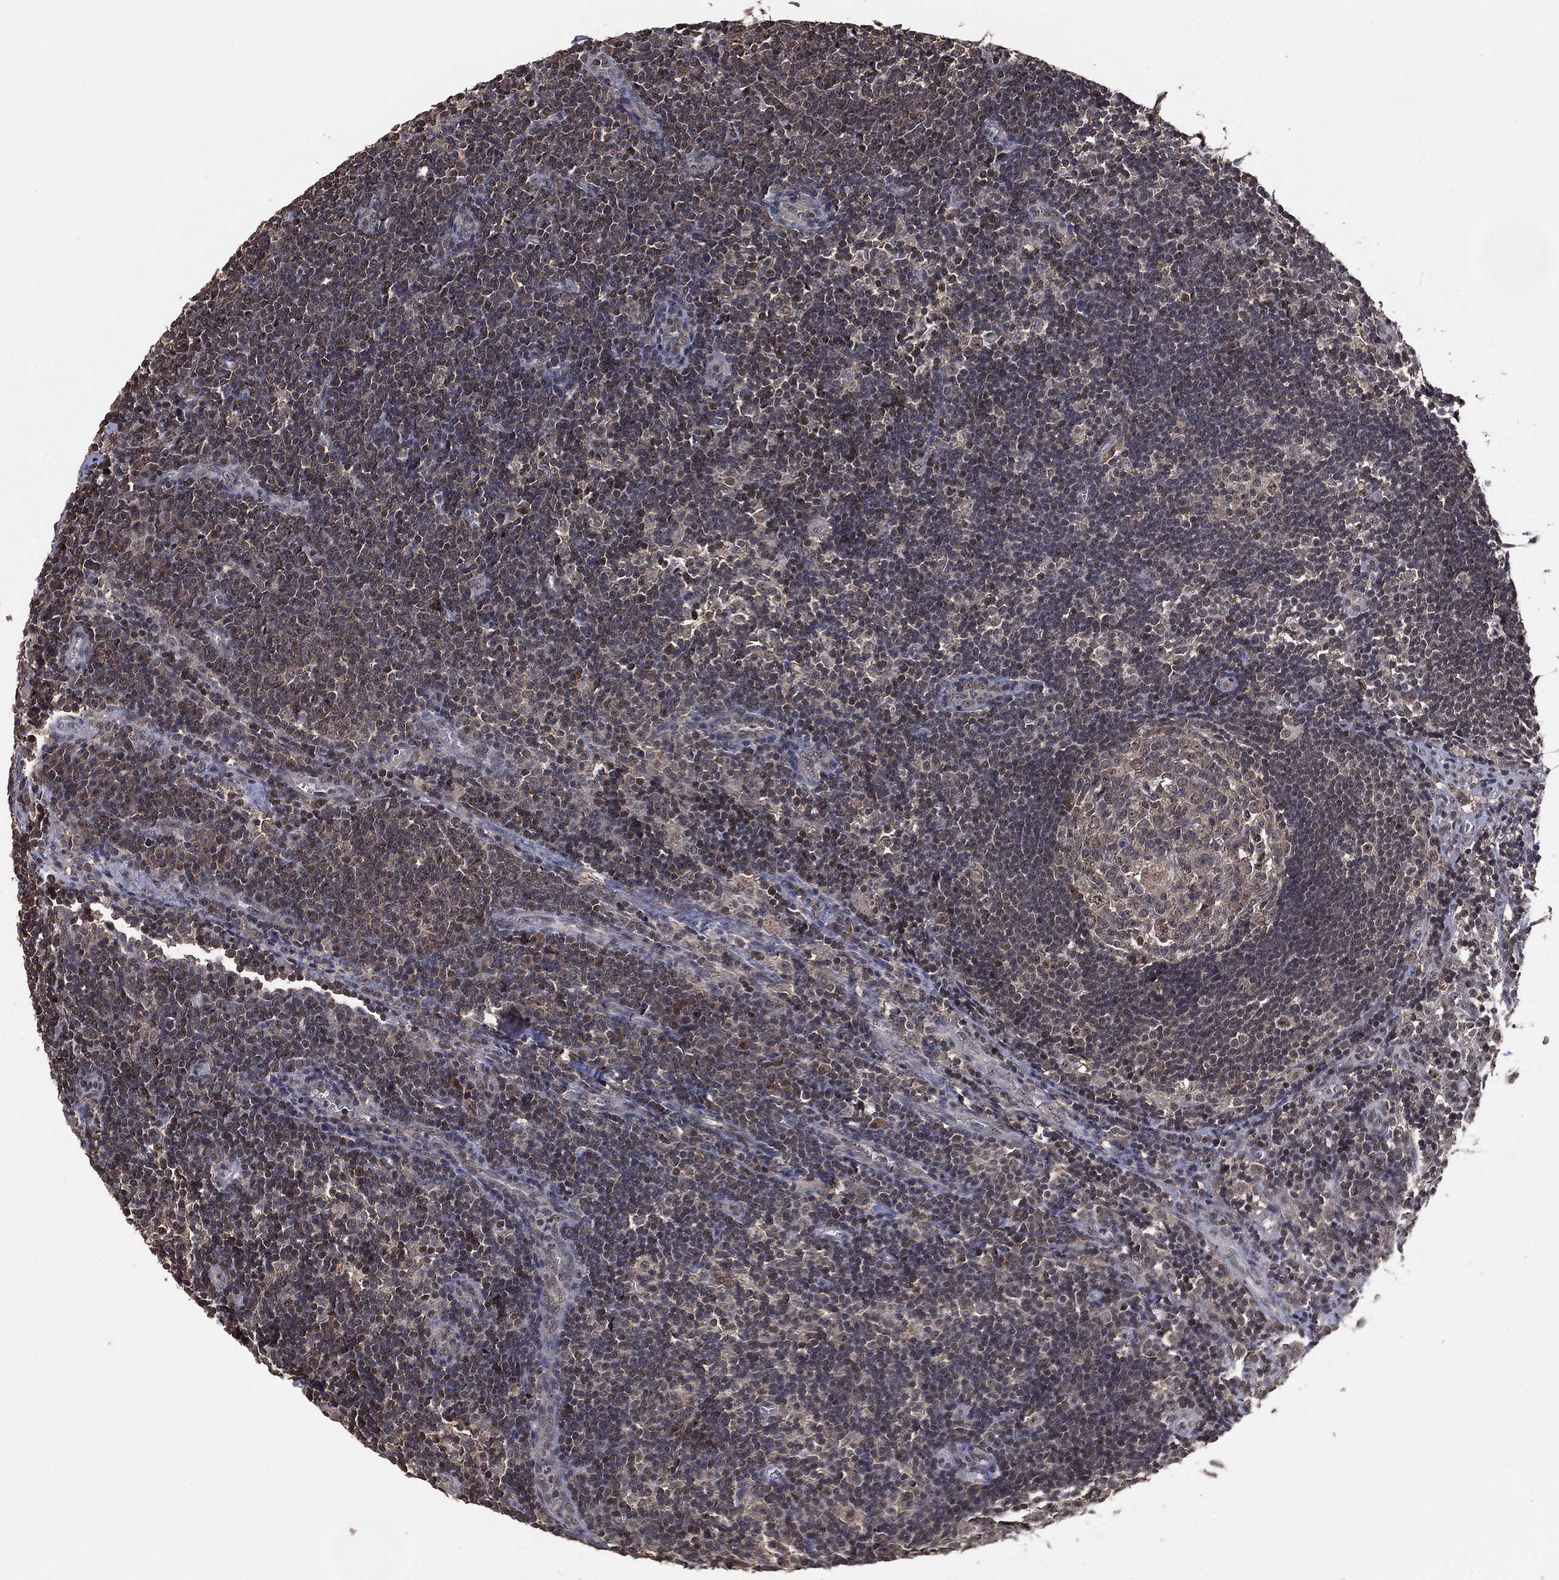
{"staining": {"intensity": "negative", "quantity": "none", "location": "none"}, "tissue": "lymph node", "cell_type": "Germinal center cells", "image_type": "normal", "snomed": [{"axis": "morphology", "description": "Normal tissue, NOS"}, {"axis": "morphology", "description": "Adenocarcinoma, NOS"}, {"axis": "topography", "description": "Lymph node"}, {"axis": "topography", "description": "Pancreas"}], "caption": "IHC image of benign lymph node stained for a protein (brown), which displays no expression in germinal center cells. (IHC, brightfield microscopy, high magnification).", "gene": "NELFCD", "patient": {"sex": "female", "age": 58}}